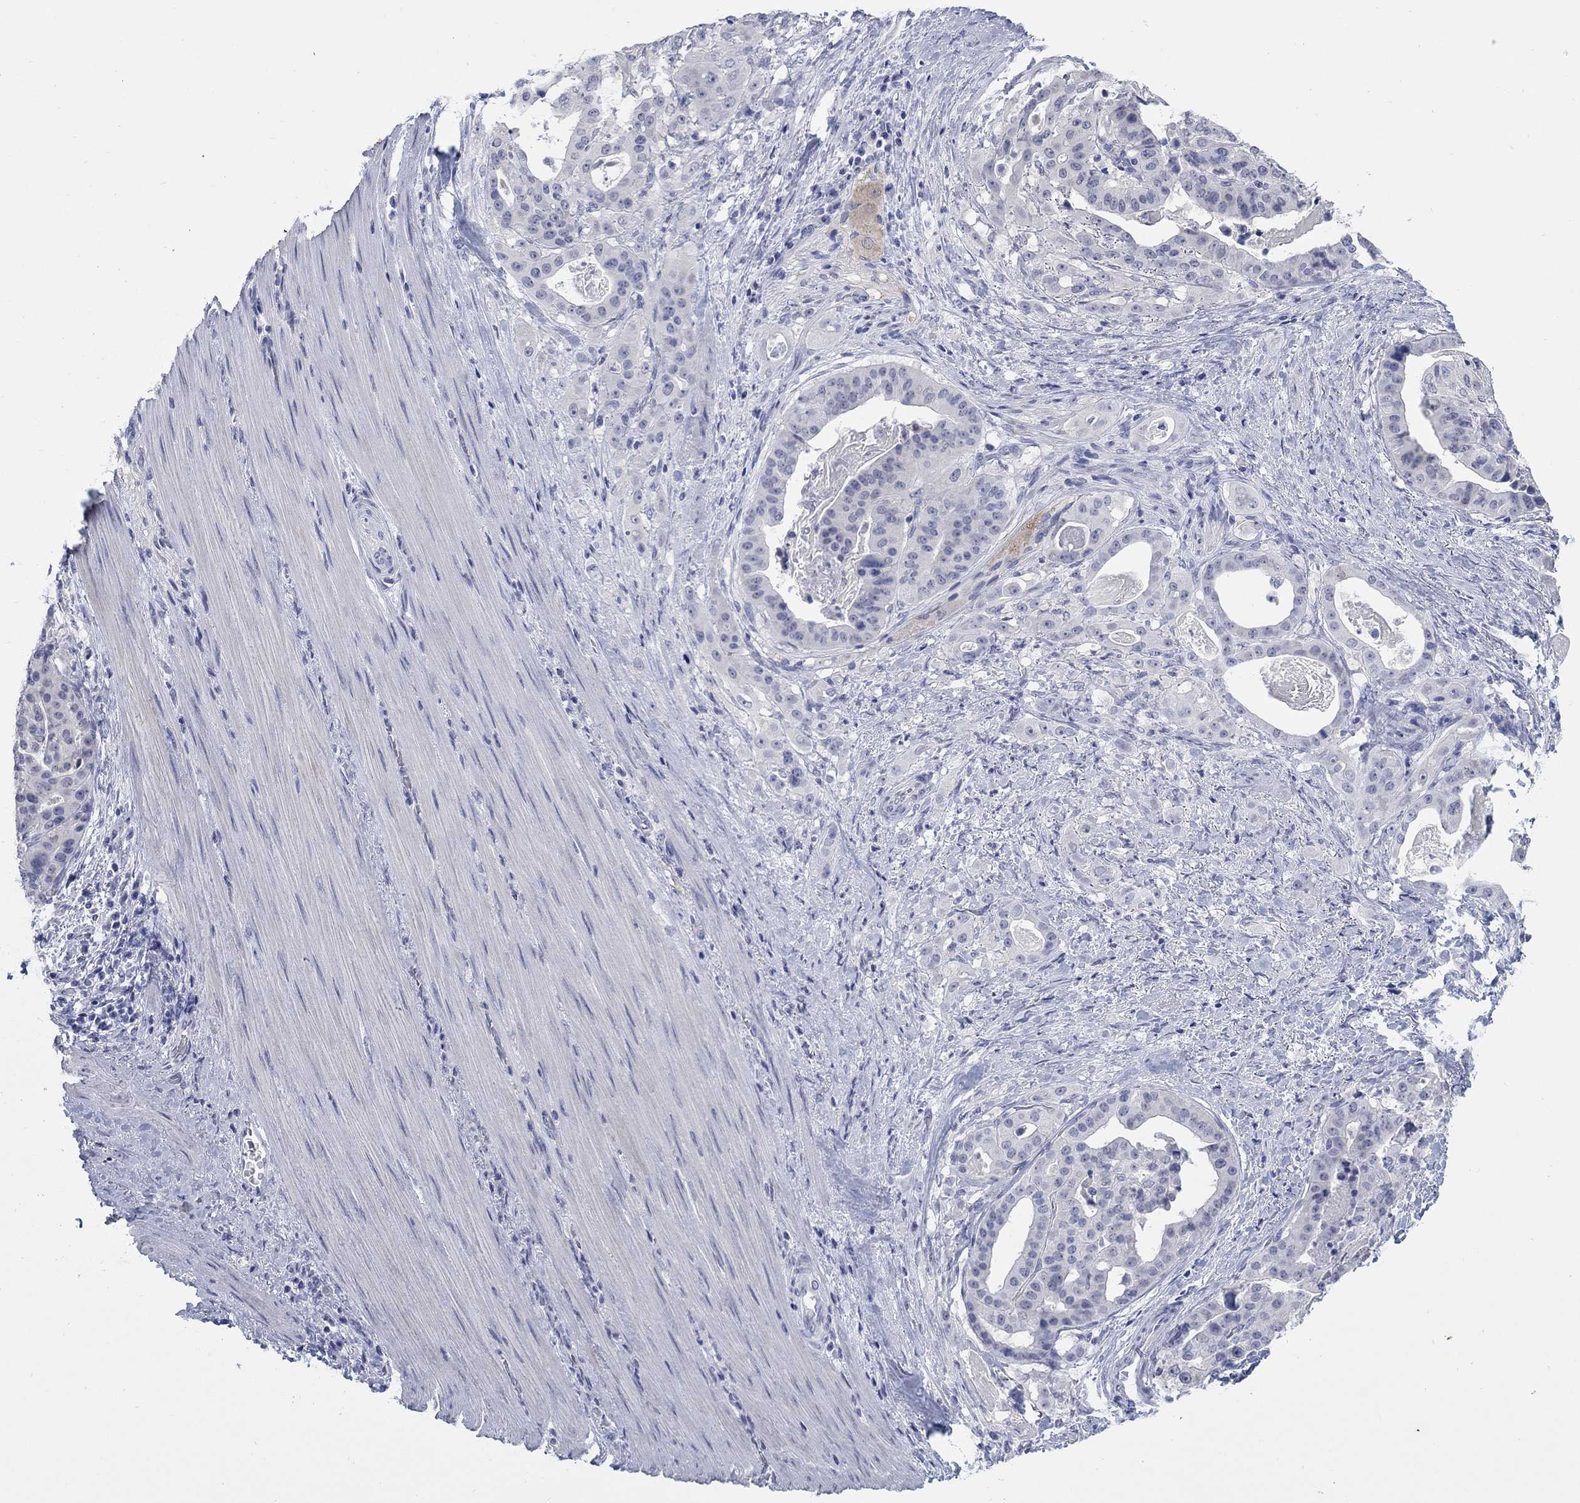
{"staining": {"intensity": "negative", "quantity": "none", "location": "none"}, "tissue": "stomach cancer", "cell_type": "Tumor cells", "image_type": "cancer", "snomed": [{"axis": "morphology", "description": "Adenocarcinoma, NOS"}, {"axis": "topography", "description": "Stomach"}], "caption": "Immunohistochemistry of adenocarcinoma (stomach) shows no positivity in tumor cells.", "gene": "ATP6V1G2", "patient": {"sex": "male", "age": 48}}